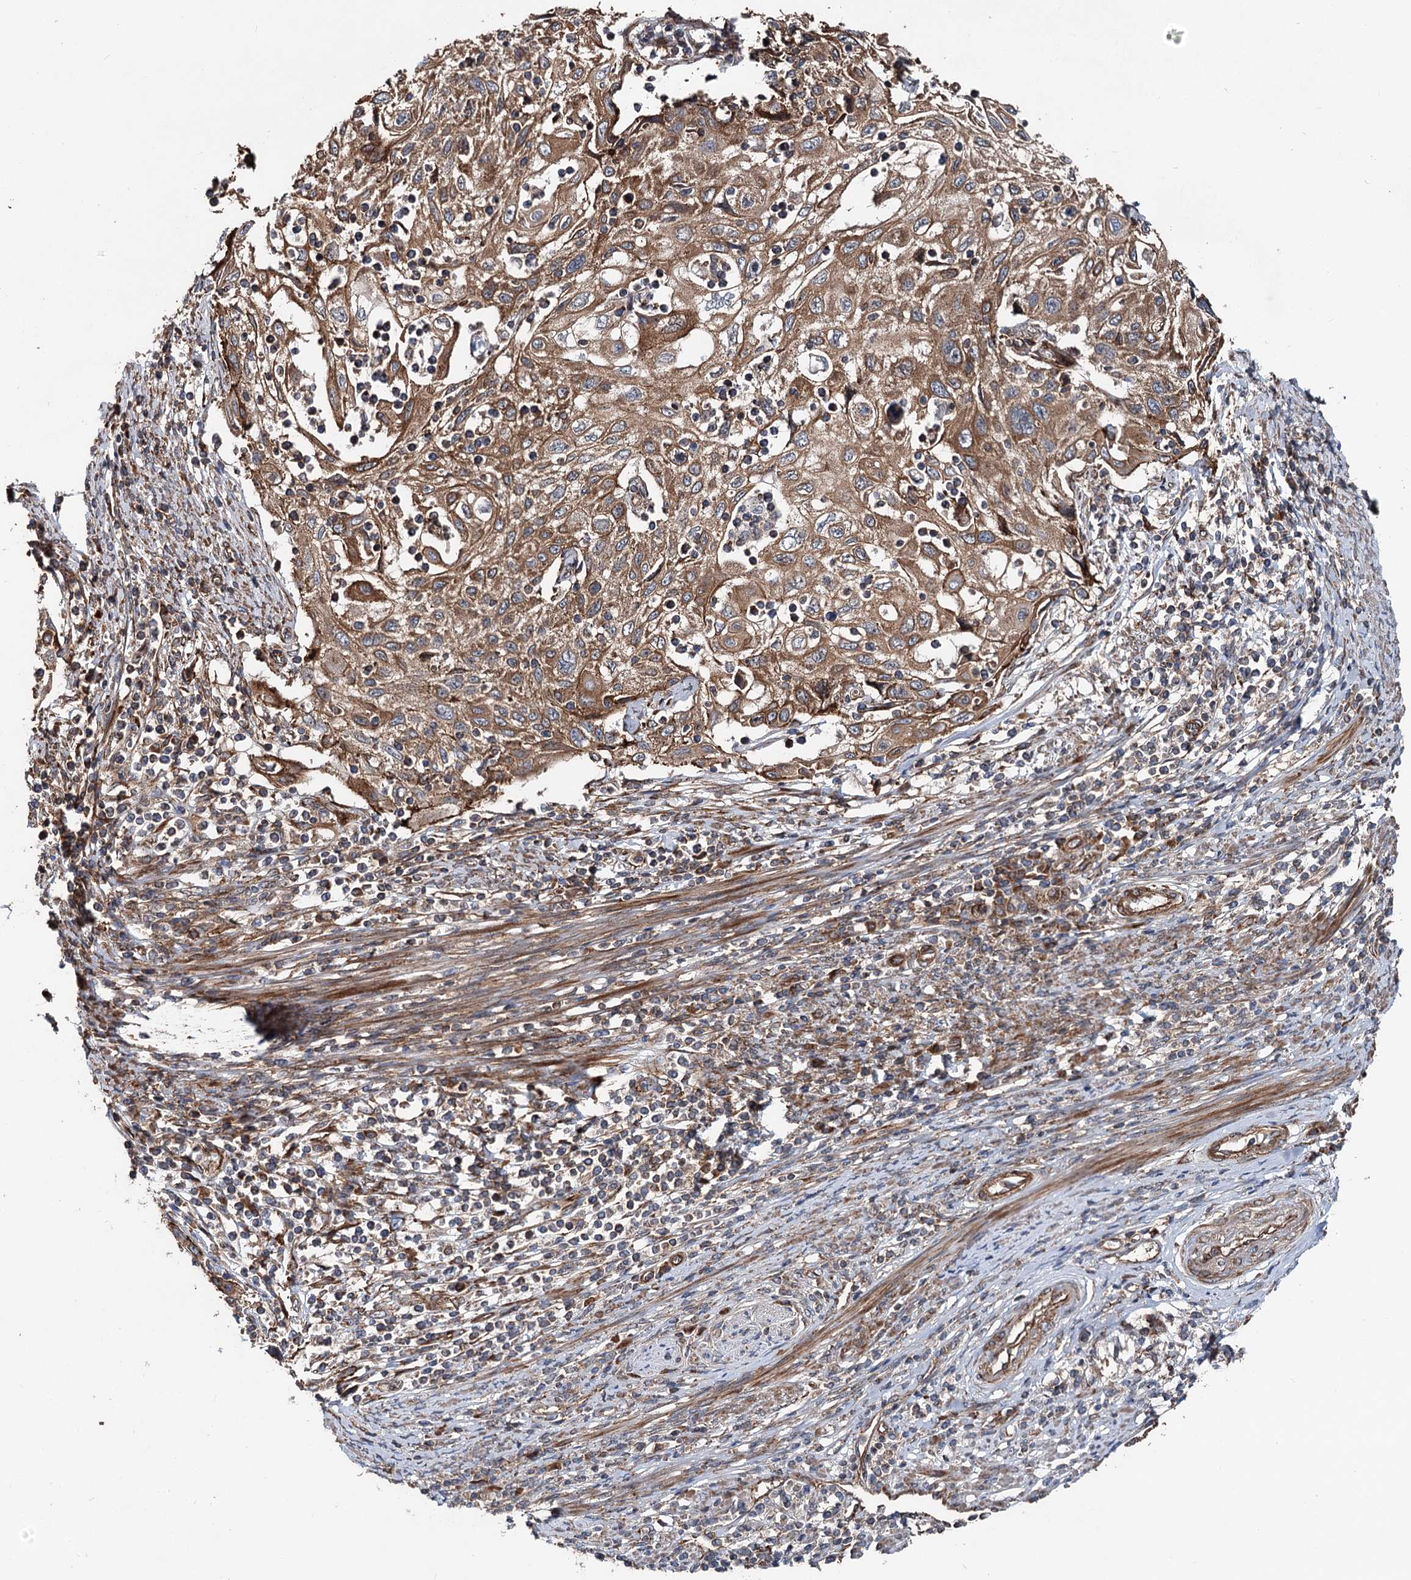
{"staining": {"intensity": "moderate", "quantity": ">75%", "location": "cytoplasmic/membranous"}, "tissue": "cervical cancer", "cell_type": "Tumor cells", "image_type": "cancer", "snomed": [{"axis": "morphology", "description": "Squamous cell carcinoma, NOS"}, {"axis": "topography", "description": "Cervix"}], "caption": "Immunohistochemistry image of neoplastic tissue: cervical squamous cell carcinoma stained using immunohistochemistry reveals medium levels of moderate protein expression localized specifically in the cytoplasmic/membranous of tumor cells, appearing as a cytoplasmic/membranous brown color.", "gene": "ITFG2", "patient": {"sex": "female", "age": 70}}